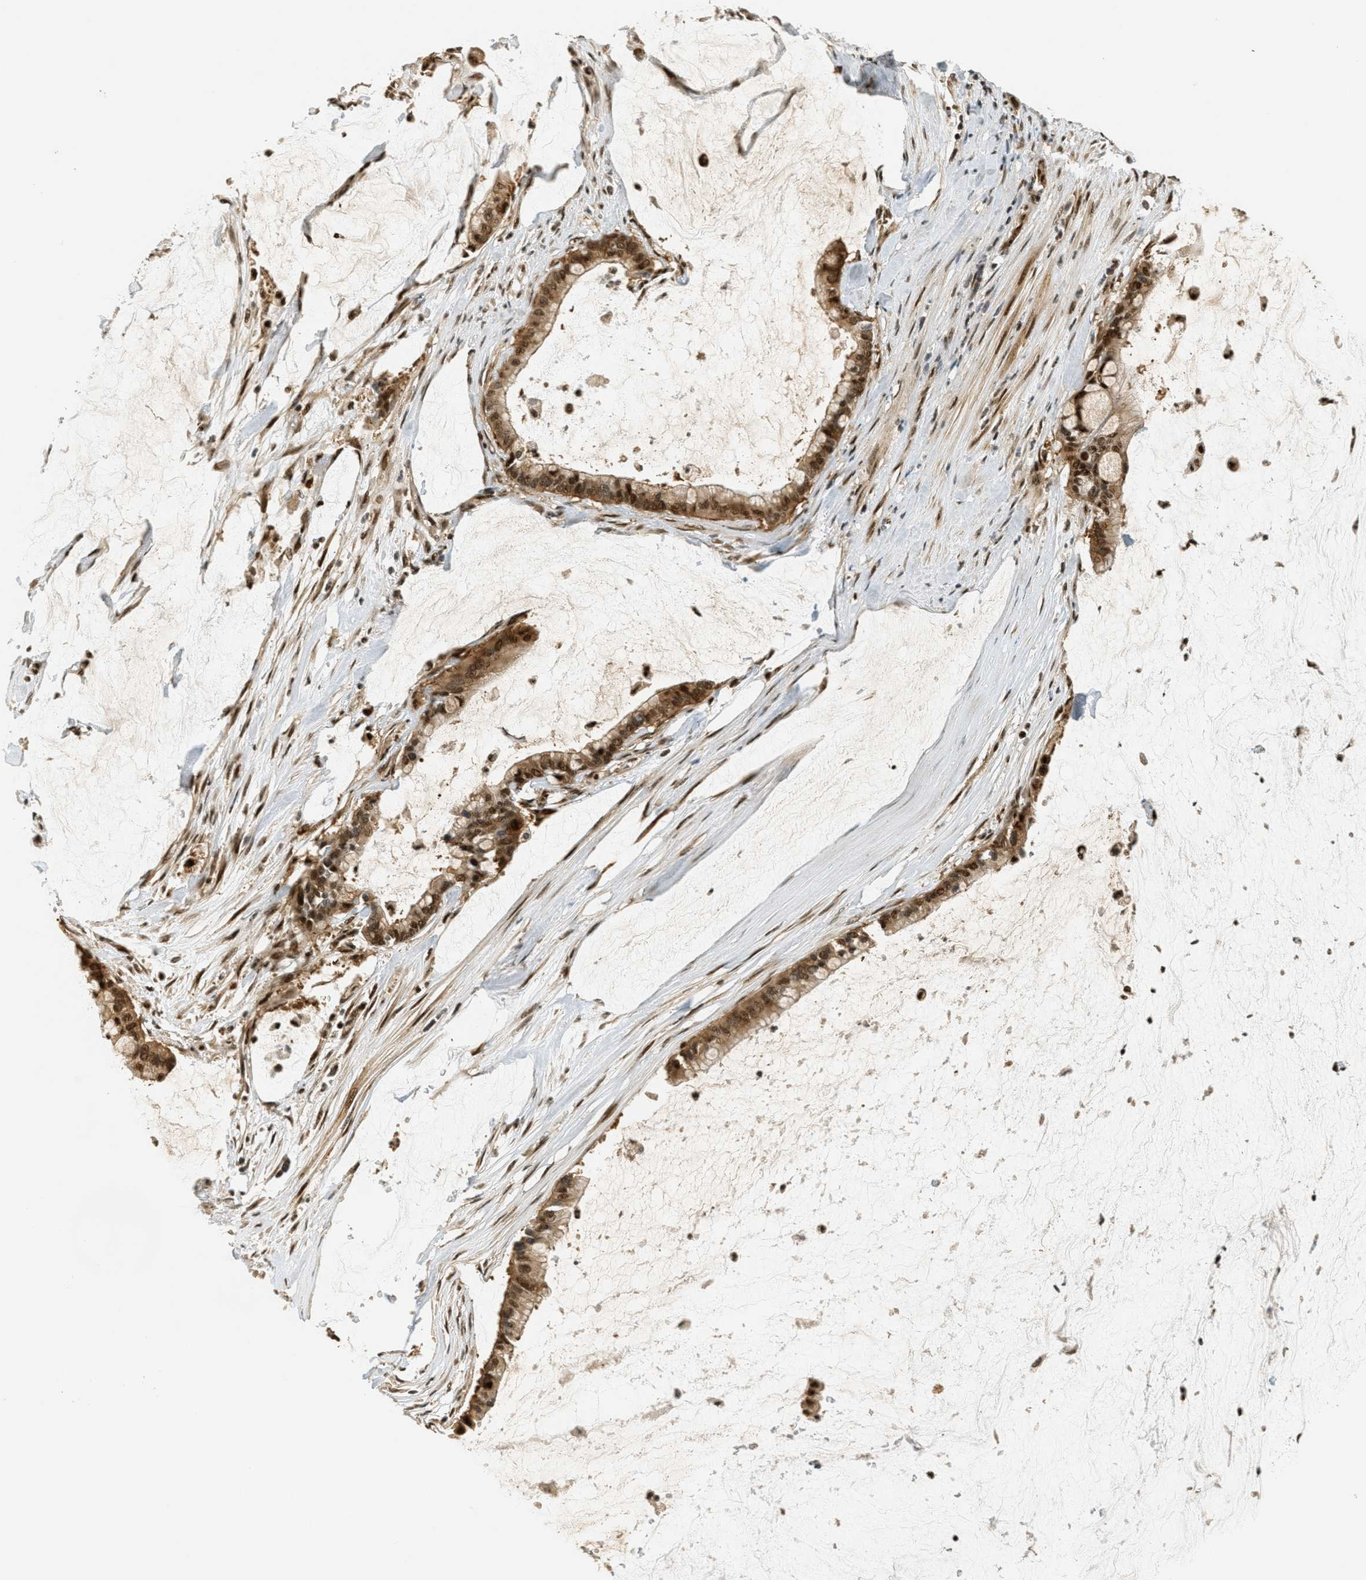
{"staining": {"intensity": "moderate", "quantity": ">75%", "location": "cytoplasmic/membranous,nuclear"}, "tissue": "pancreatic cancer", "cell_type": "Tumor cells", "image_type": "cancer", "snomed": [{"axis": "morphology", "description": "Adenocarcinoma, NOS"}, {"axis": "topography", "description": "Pancreas"}], "caption": "A brown stain shows moderate cytoplasmic/membranous and nuclear positivity of a protein in pancreatic cancer tumor cells.", "gene": "FOXM1", "patient": {"sex": "male", "age": 41}}